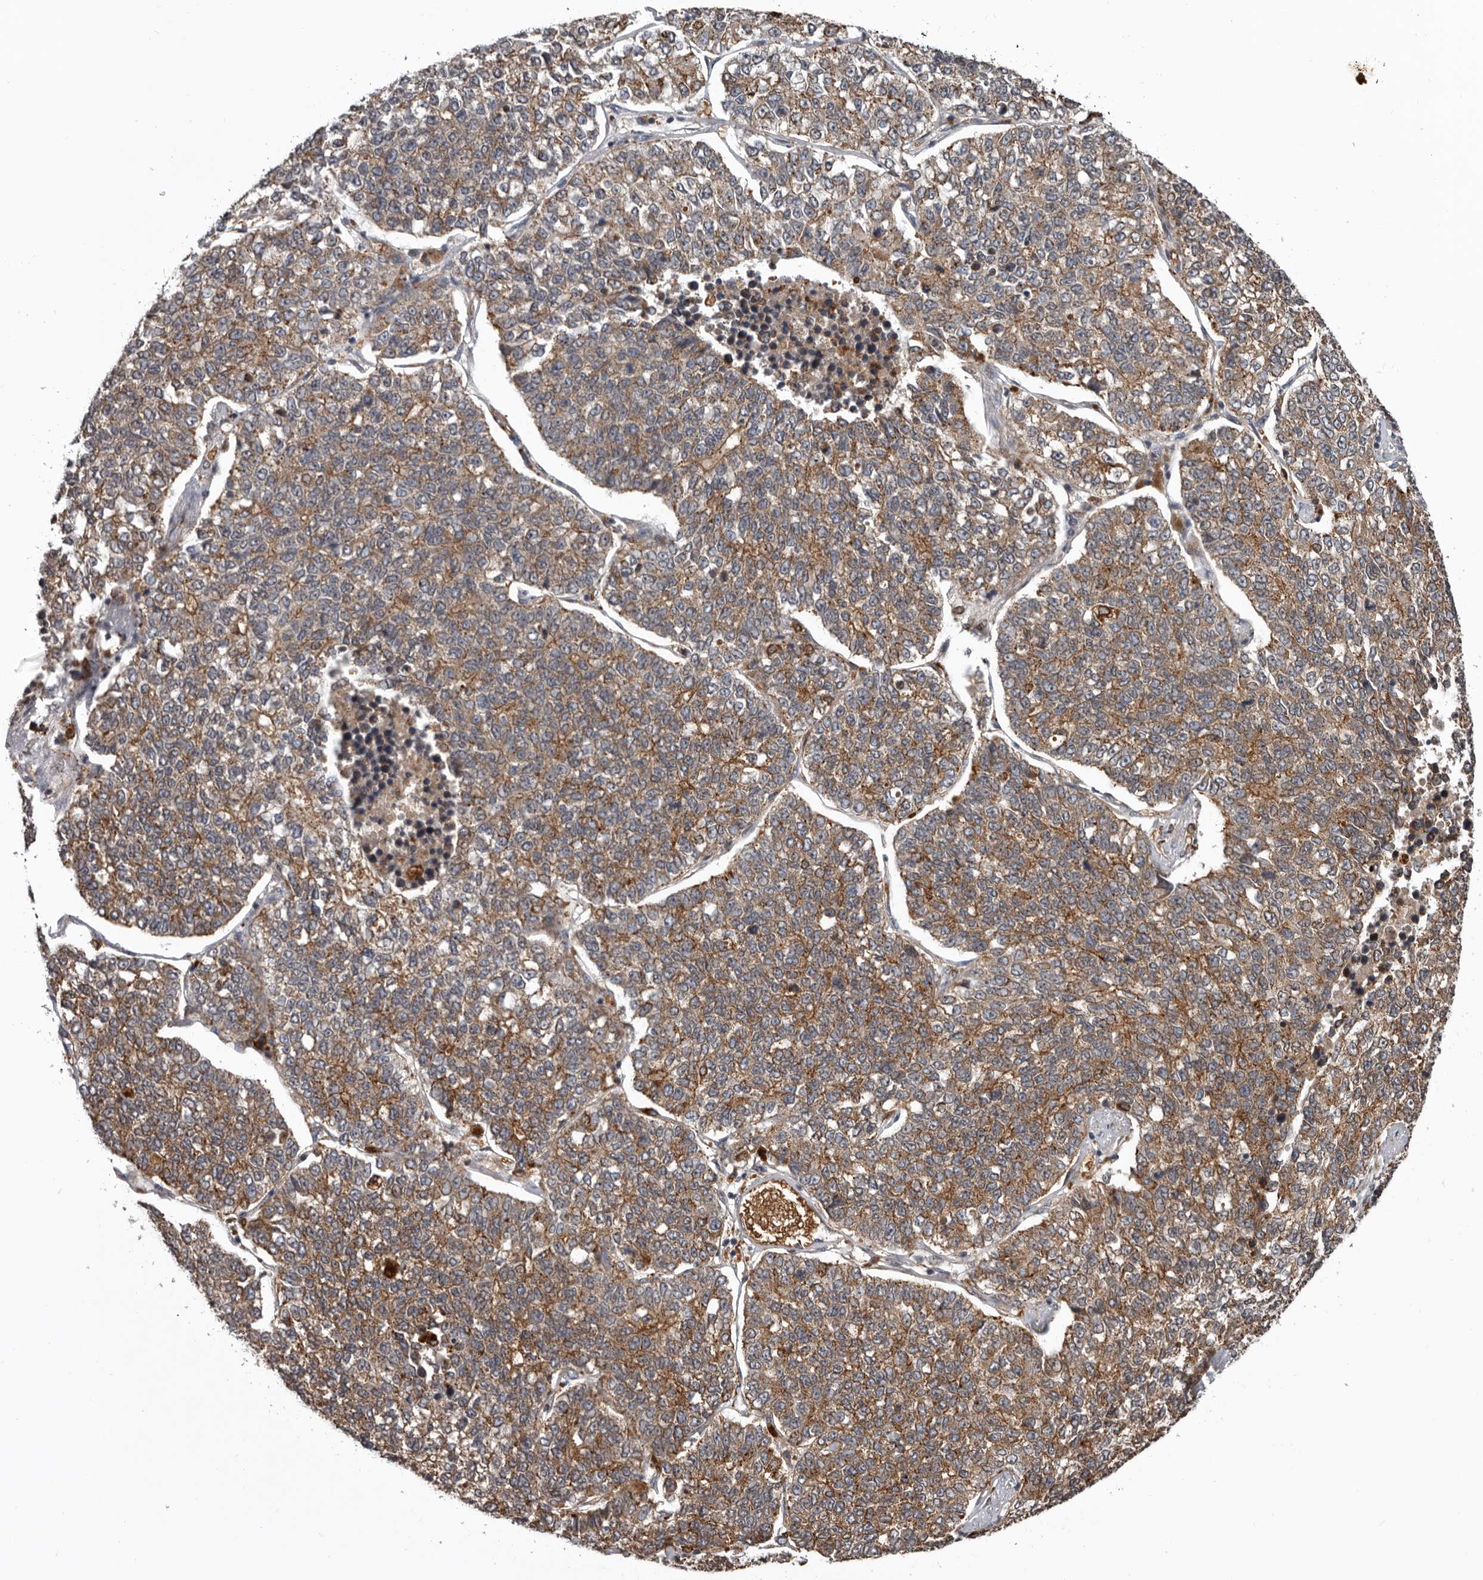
{"staining": {"intensity": "moderate", "quantity": ">75%", "location": "cytoplasmic/membranous"}, "tissue": "lung cancer", "cell_type": "Tumor cells", "image_type": "cancer", "snomed": [{"axis": "morphology", "description": "Adenocarcinoma, NOS"}, {"axis": "topography", "description": "Lung"}], "caption": "A photomicrograph of human lung cancer stained for a protein exhibits moderate cytoplasmic/membranous brown staining in tumor cells. The staining was performed using DAB (3,3'-diaminobenzidine), with brown indicating positive protein expression. Nuclei are stained blue with hematoxylin.", "gene": "FGFR4", "patient": {"sex": "male", "age": 49}}